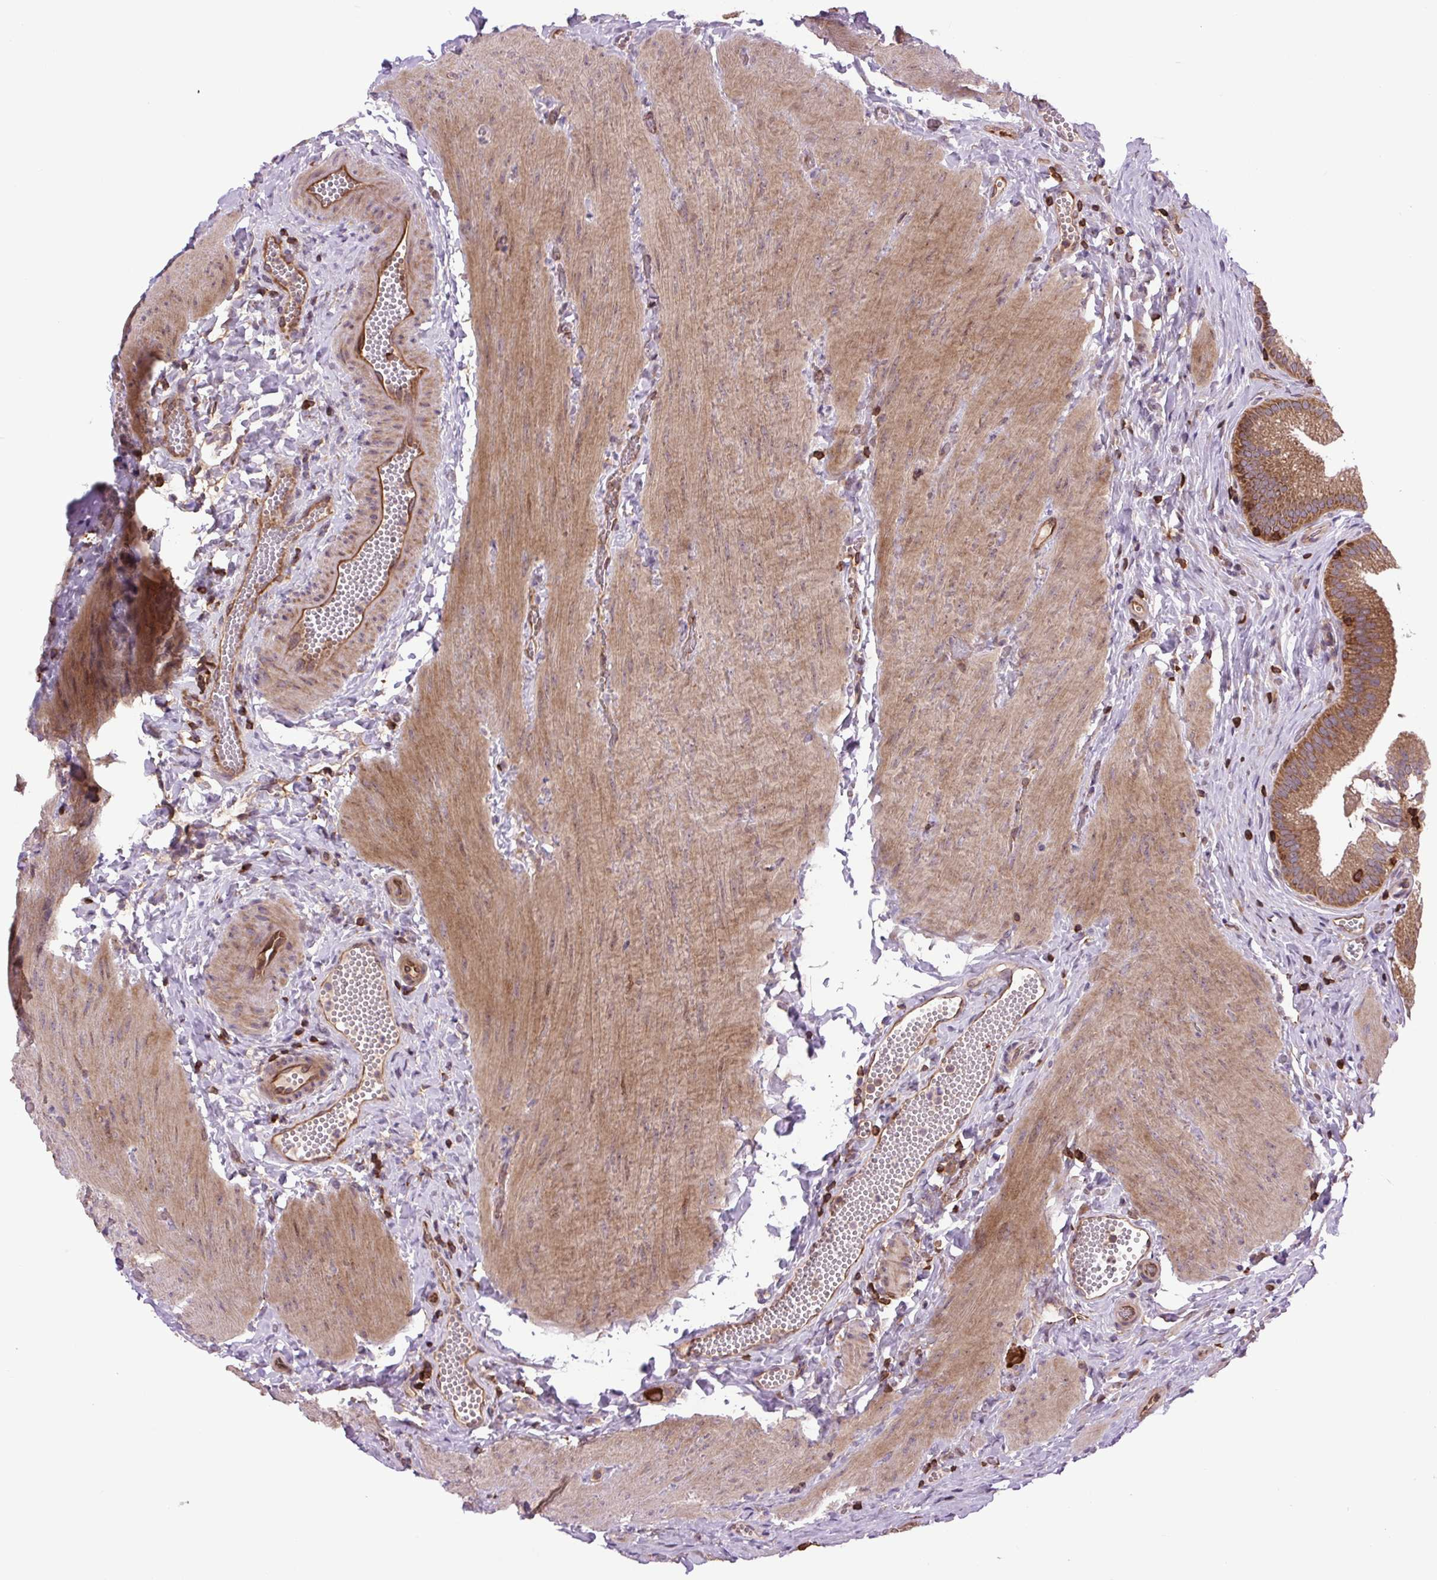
{"staining": {"intensity": "moderate", "quantity": ">75%", "location": "cytoplasmic/membranous"}, "tissue": "gallbladder", "cell_type": "Glandular cells", "image_type": "normal", "snomed": [{"axis": "morphology", "description": "Normal tissue, NOS"}, {"axis": "topography", "description": "Gallbladder"}], "caption": "A histopathology image of human gallbladder stained for a protein exhibits moderate cytoplasmic/membranous brown staining in glandular cells. The staining was performed using DAB (3,3'-diaminobenzidine) to visualize the protein expression in brown, while the nuclei were stained in blue with hematoxylin (Magnification: 20x).", "gene": "PLCG1", "patient": {"sex": "male", "age": 17}}